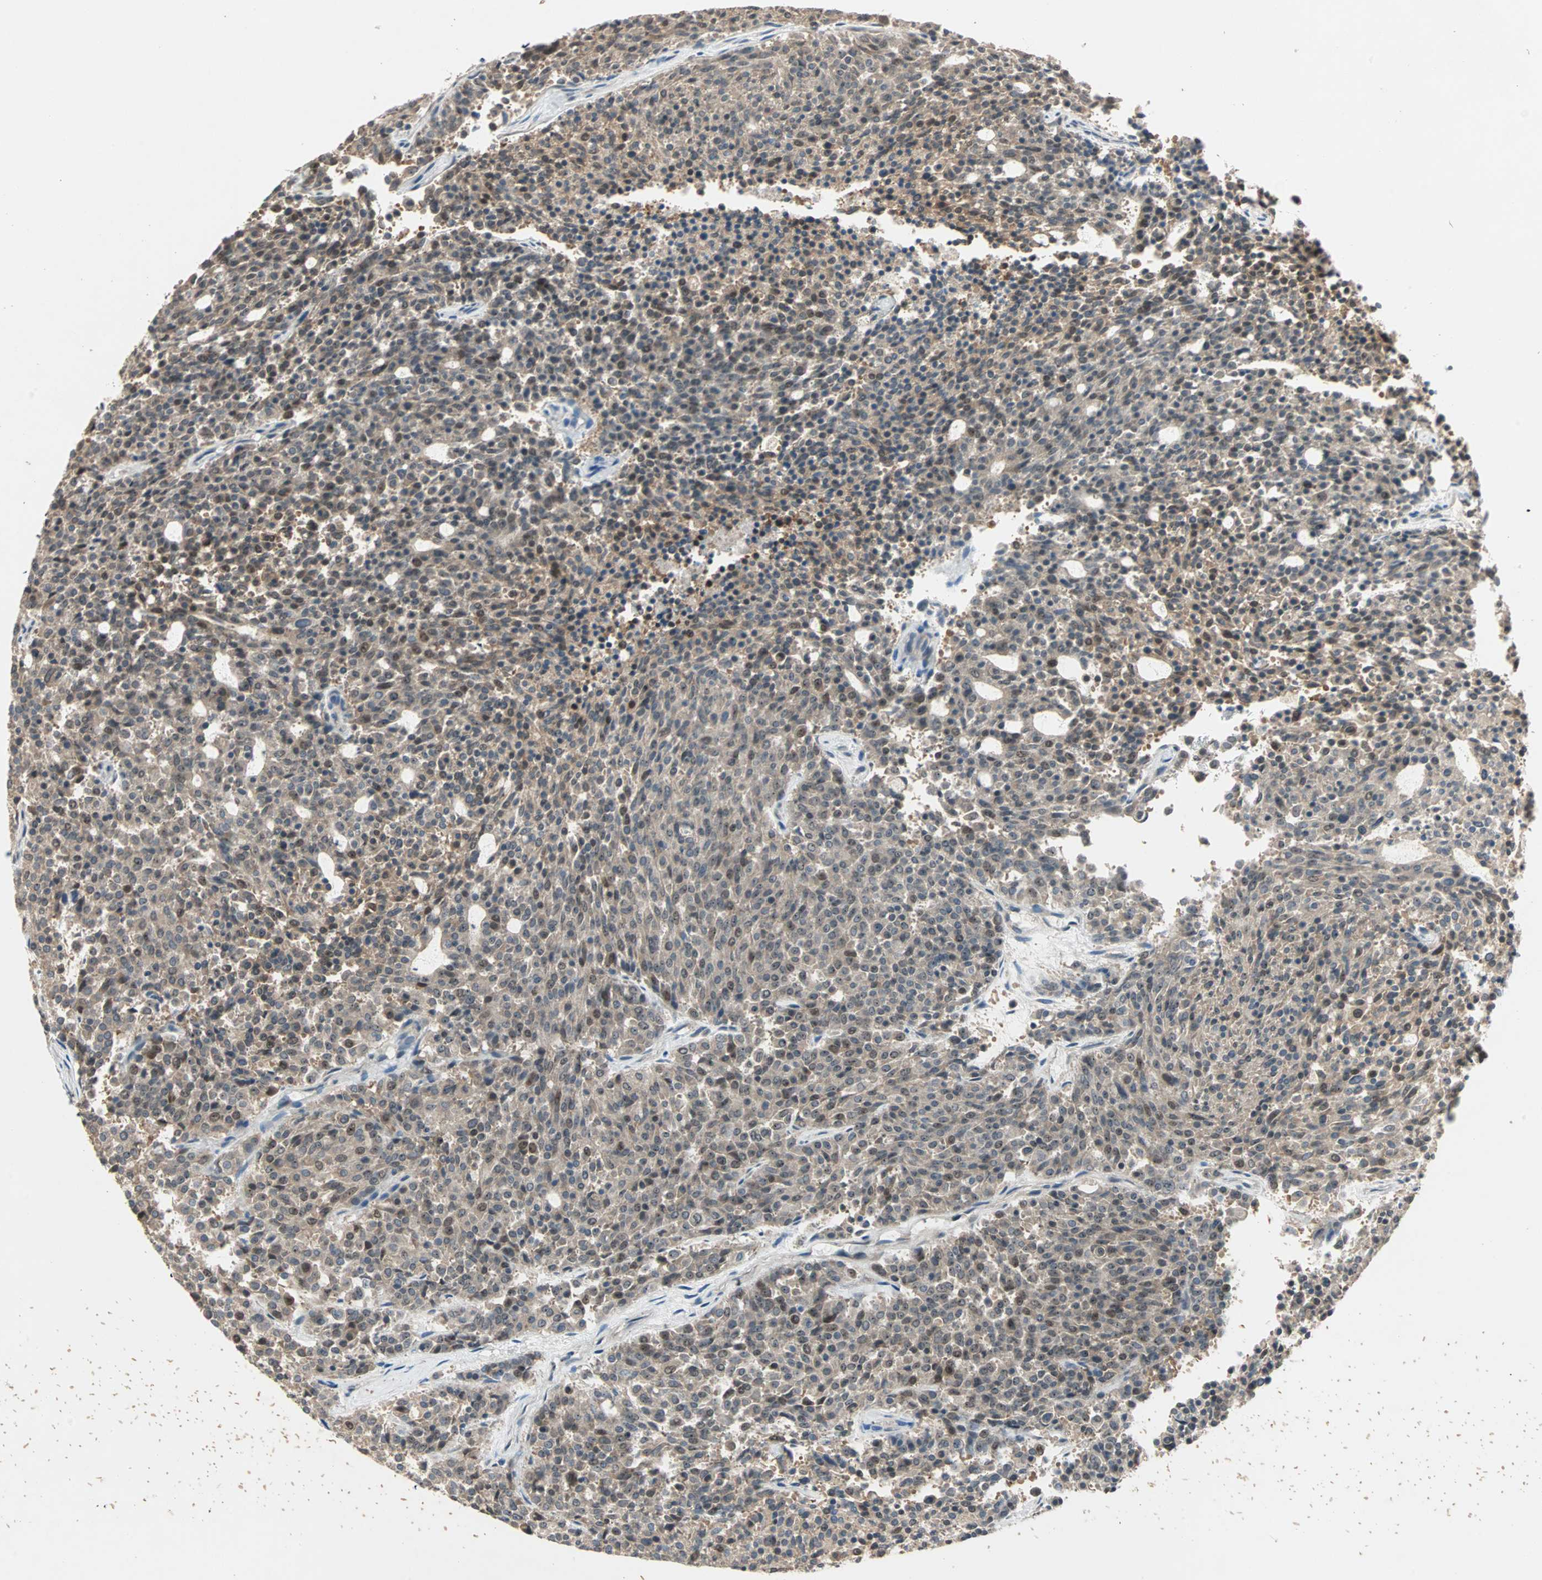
{"staining": {"intensity": "moderate", "quantity": ">75%", "location": "cytoplasmic/membranous,nuclear"}, "tissue": "carcinoid", "cell_type": "Tumor cells", "image_type": "cancer", "snomed": [{"axis": "morphology", "description": "Carcinoid, malignant, NOS"}, {"axis": "topography", "description": "Pancreas"}], "caption": "Immunohistochemistry (DAB) staining of human carcinoid shows moderate cytoplasmic/membranous and nuclear protein expression in approximately >75% of tumor cells. (DAB (3,3'-diaminobenzidine) = brown stain, brightfield microscopy at high magnification).", "gene": "TTF2", "patient": {"sex": "female", "age": 54}}